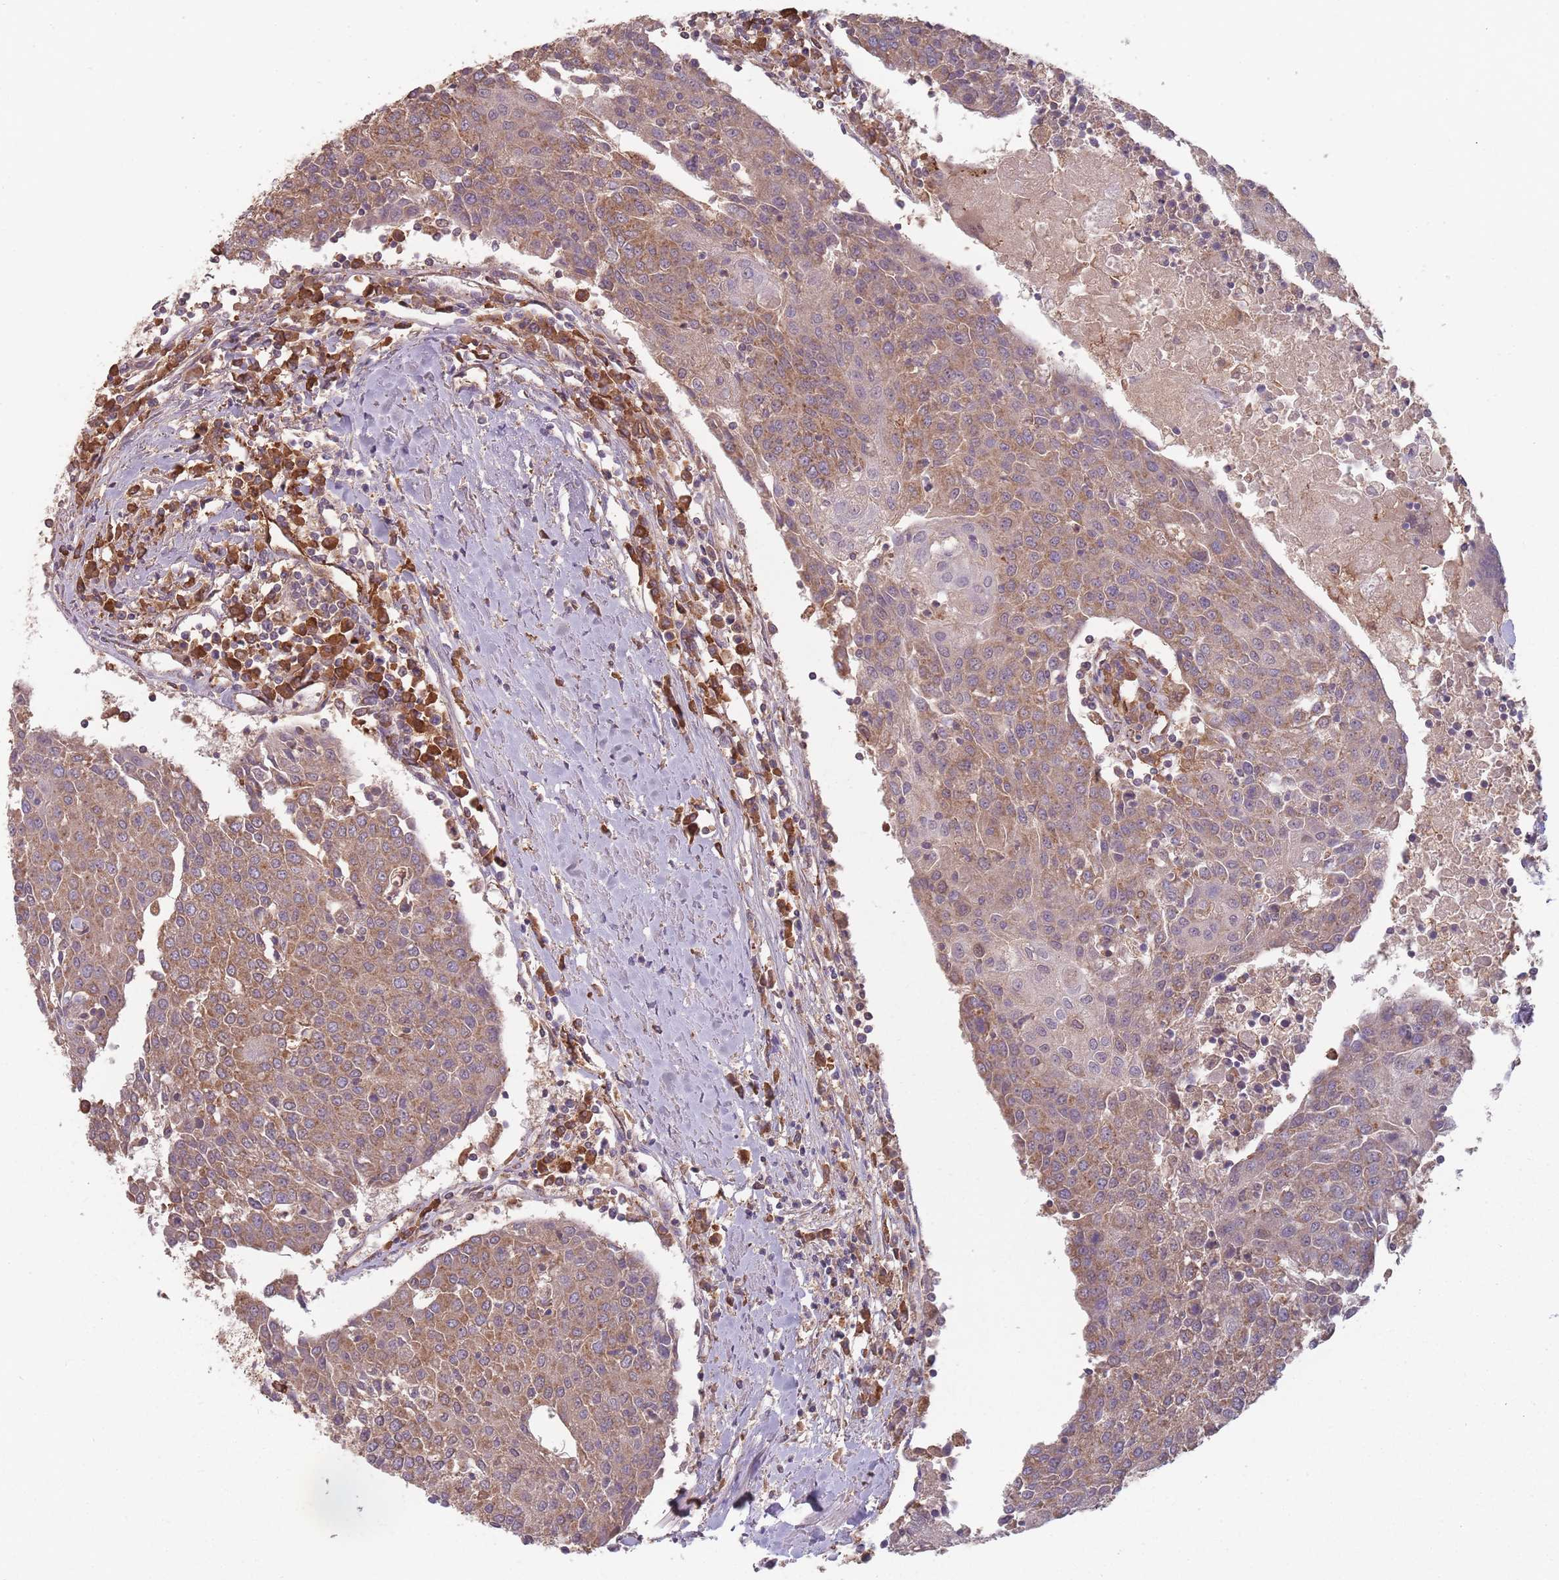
{"staining": {"intensity": "moderate", "quantity": ">75%", "location": "cytoplasmic/membranous"}, "tissue": "urothelial cancer", "cell_type": "Tumor cells", "image_type": "cancer", "snomed": [{"axis": "morphology", "description": "Urothelial carcinoma, High grade"}, {"axis": "topography", "description": "Urinary bladder"}], "caption": "IHC histopathology image of human high-grade urothelial carcinoma stained for a protein (brown), which demonstrates medium levels of moderate cytoplasmic/membranous positivity in approximately >75% of tumor cells.", "gene": "SANBR", "patient": {"sex": "female", "age": 85}}